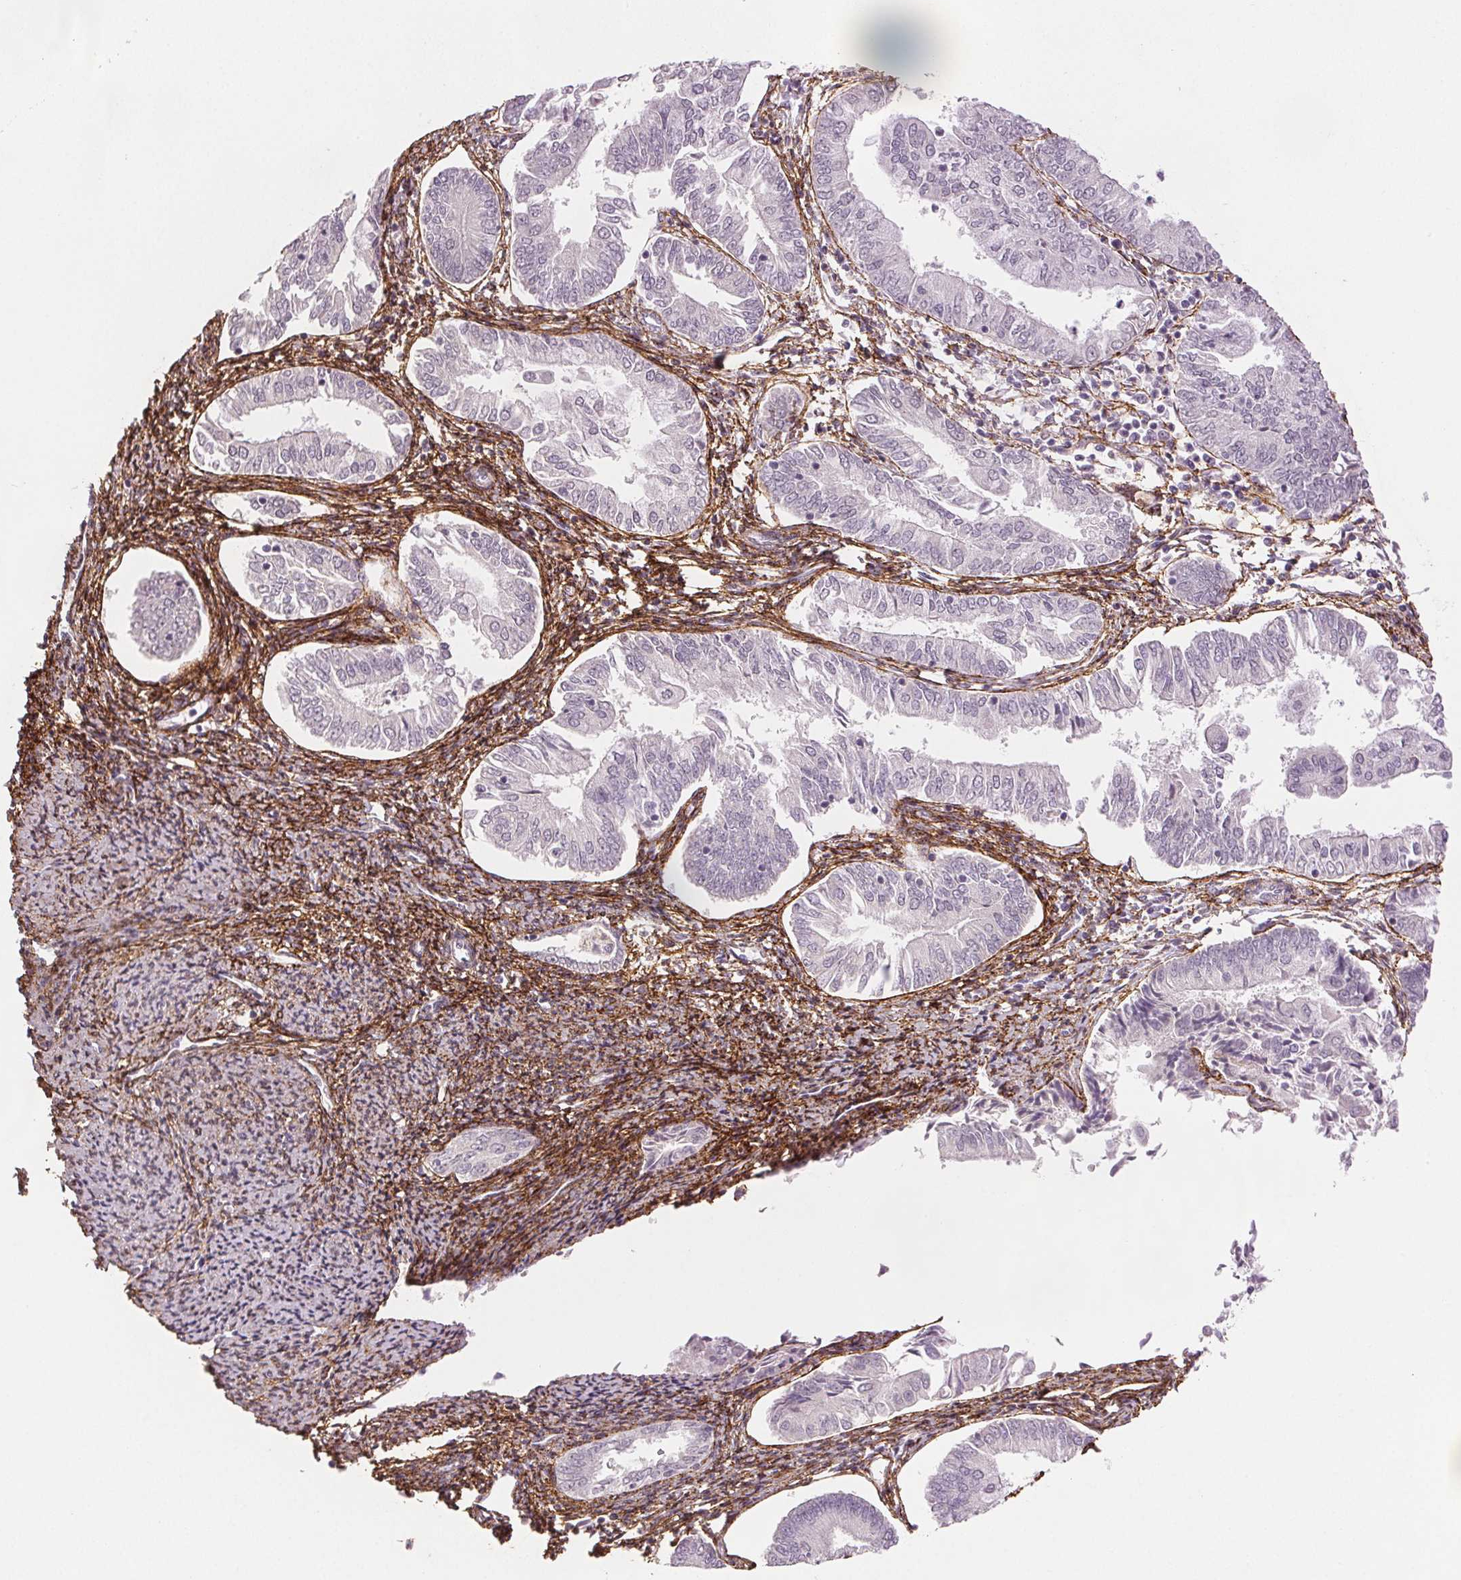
{"staining": {"intensity": "negative", "quantity": "none", "location": "none"}, "tissue": "endometrial cancer", "cell_type": "Tumor cells", "image_type": "cancer", "snomed": [{"axis": "morphology", "description": "Adenocarcinoma, NOS"}, {"axis": "topography", "description": "Endometrium"}], "caption": "Human adenocarcinoma (endometrial) stained for a protein using IHC demonstrates no expression in tumor cells.", "gene": "FBN1", "patient": {"sex": "female", "age": 55}}